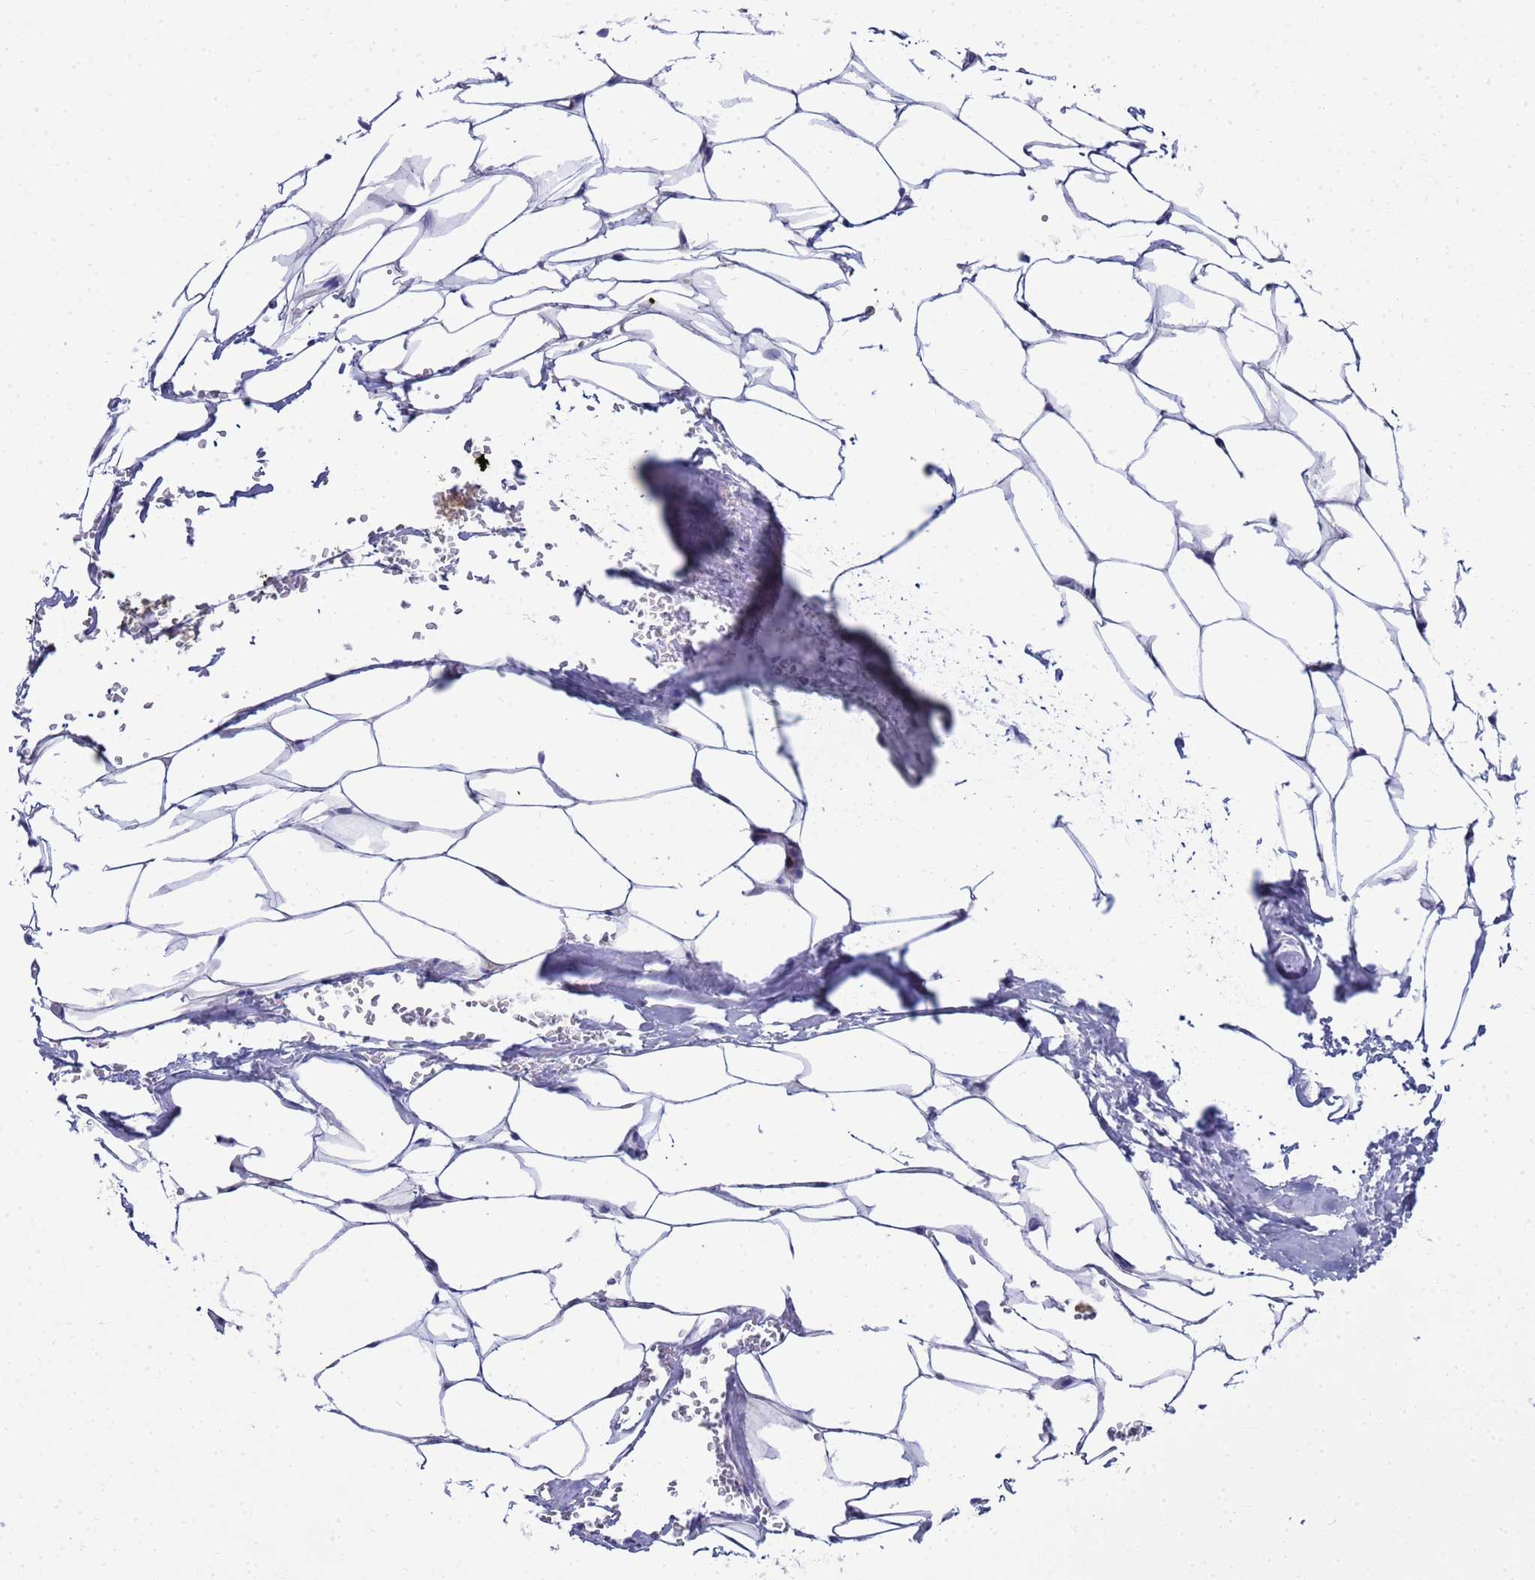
{"staining": {"intensity": "negative", "quantity": "none", "location": "none"}, "tissue": "adipose tissue", "cell_type": "Adipocytes", "image_type": "normal", "snomed": [{"axis": "morphology", "description": "Normal tissue, NOS"}, {"axis": "morphology", "description": "Adenocarcinoma, Low grade"}, {"axis": "topography", "description": "Prostate"}, {"axis": "topography", "description": "Peripheral nerve tissue"}], "caption": "Adipose tissue stained for a protein using IHC displays no positivity adipocytes.", "gene": "ENOSF1", "patient": {"sex": "male", "age": 63}}